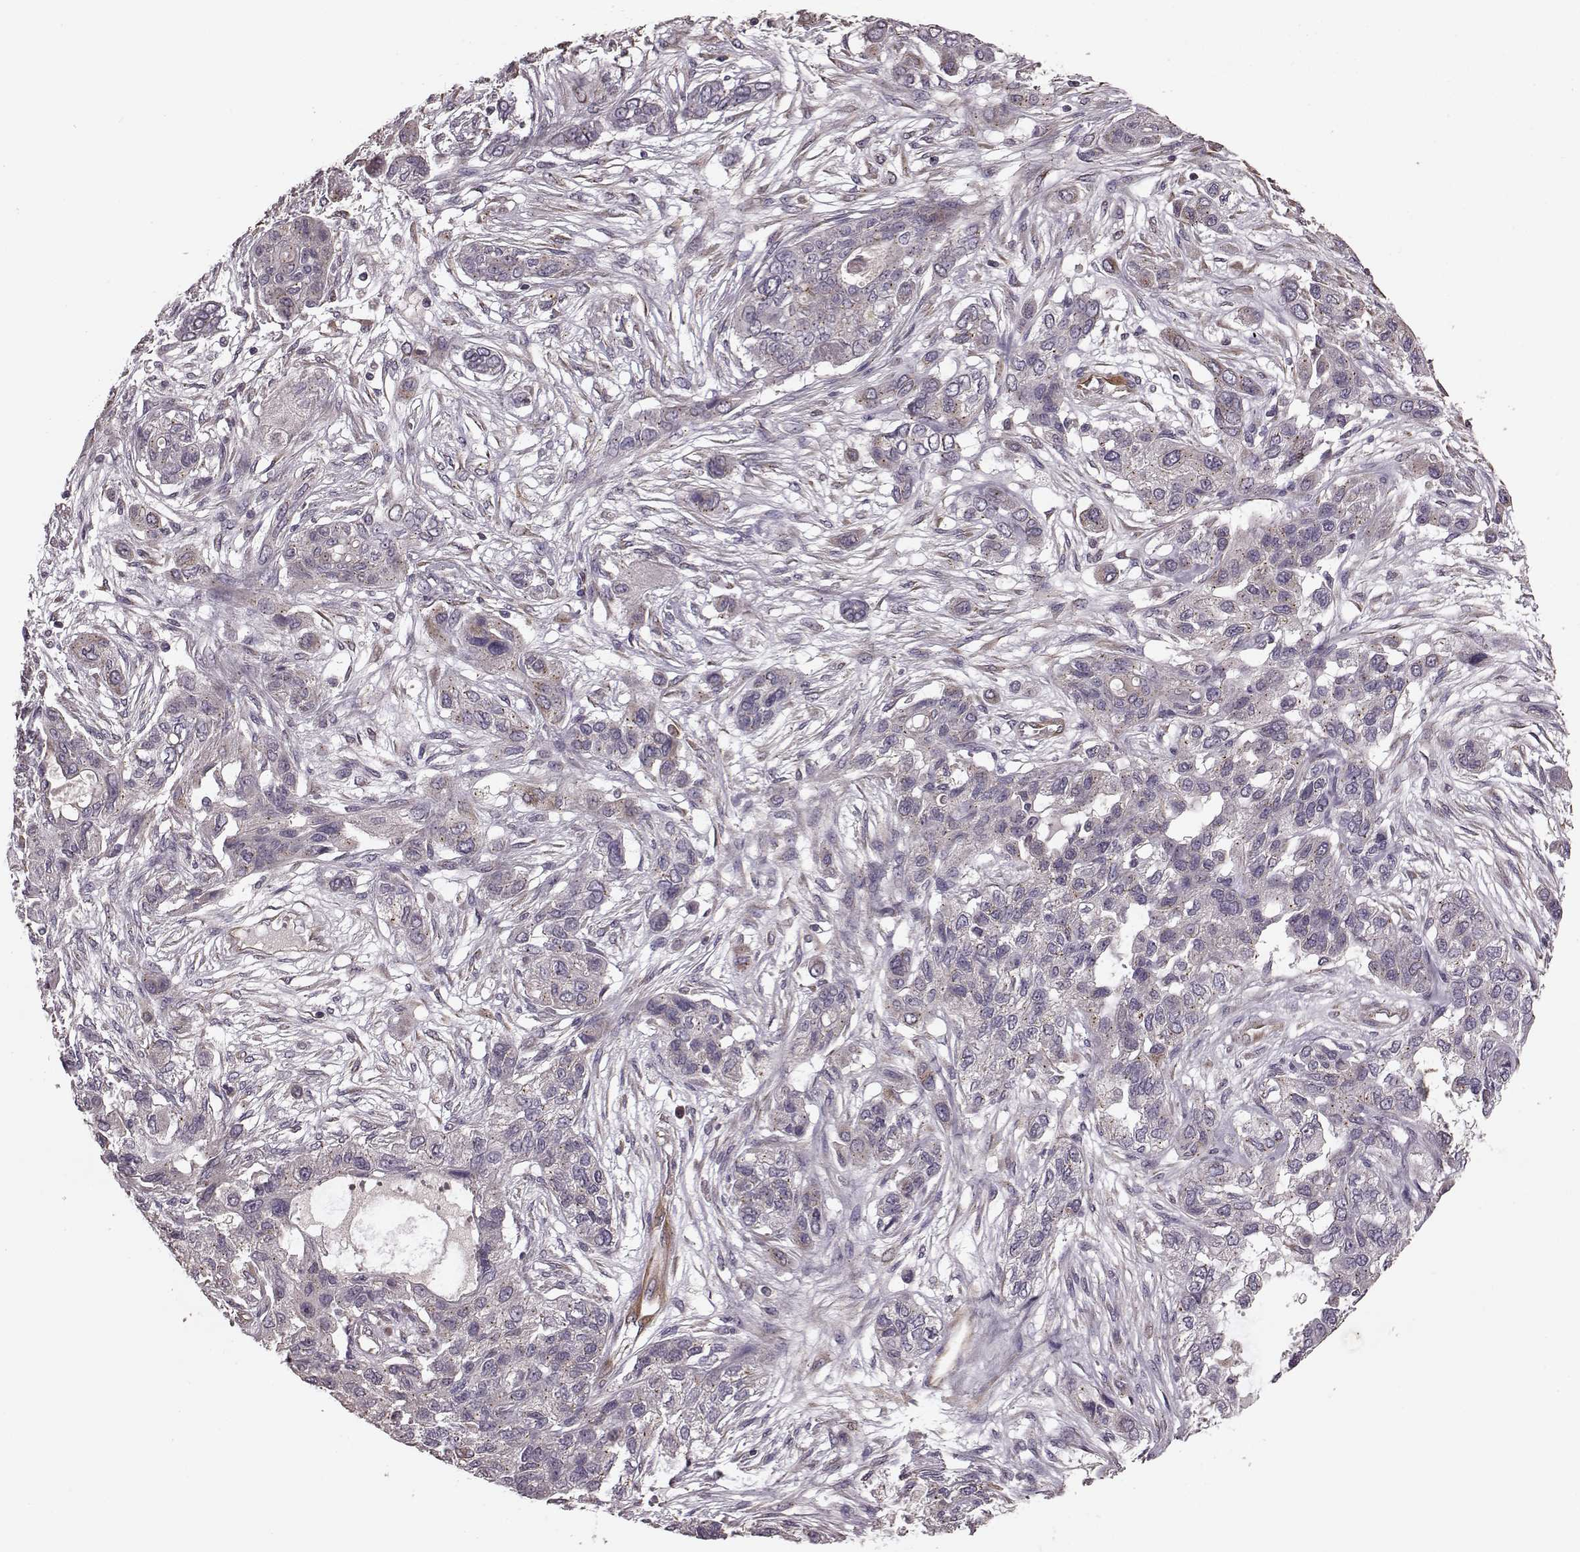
{"staining": {"intensity": "negative", "quantity": "none", "location": "none"}, "tissue": "lung cancer", "cell_type": "Tumor cells", "image_type": "cancer", "snomed": [{"axis": "morphology", "description": "Squamous cell carcinoma, NOS"}, {"axis": "topography", "description": "Lung"}], "caption": "A high-resolution micrograph shows IHC staining of lung cancer, which exhibits no significant expression in tumor cells.", "gene": "NTF3", "patient": {"sex": "female", "age": 70}}